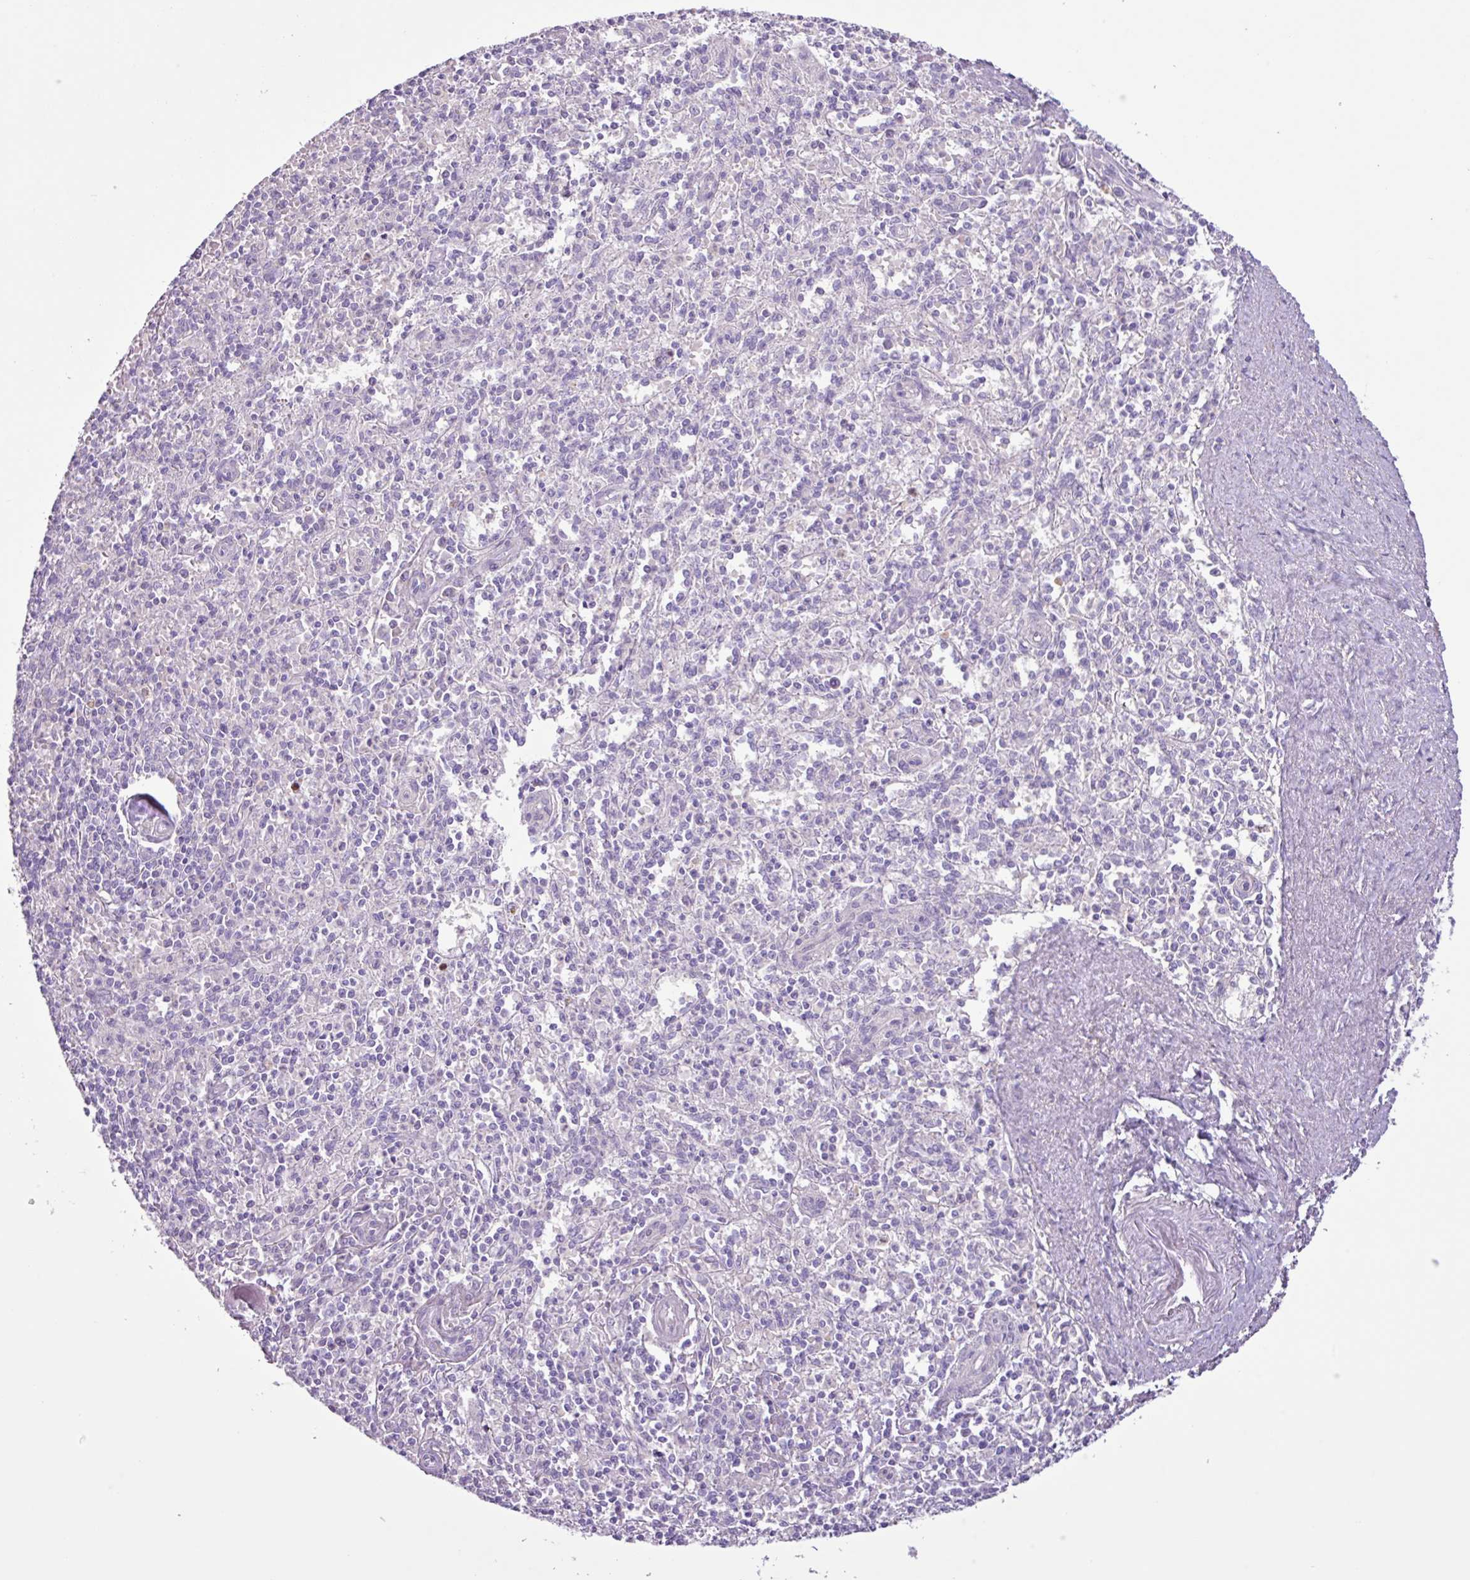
{"staining": {"intensity": "negative", "quantity": "none", "location": "none"}, "tissue": "spleen", "cell_type": "Cells in red pulp", "image_type": "normal", "snomed": [{"axis": "morphology", "description": "Normal tissue, NOS"}, {"axis": "topography", "description": "Spleen"}], "caption": "IHC of benign spleen exhibits no staining in cells in red pulp.", "gene": "CYSTM1", "patient": {"sex": "female", "age": 70}}